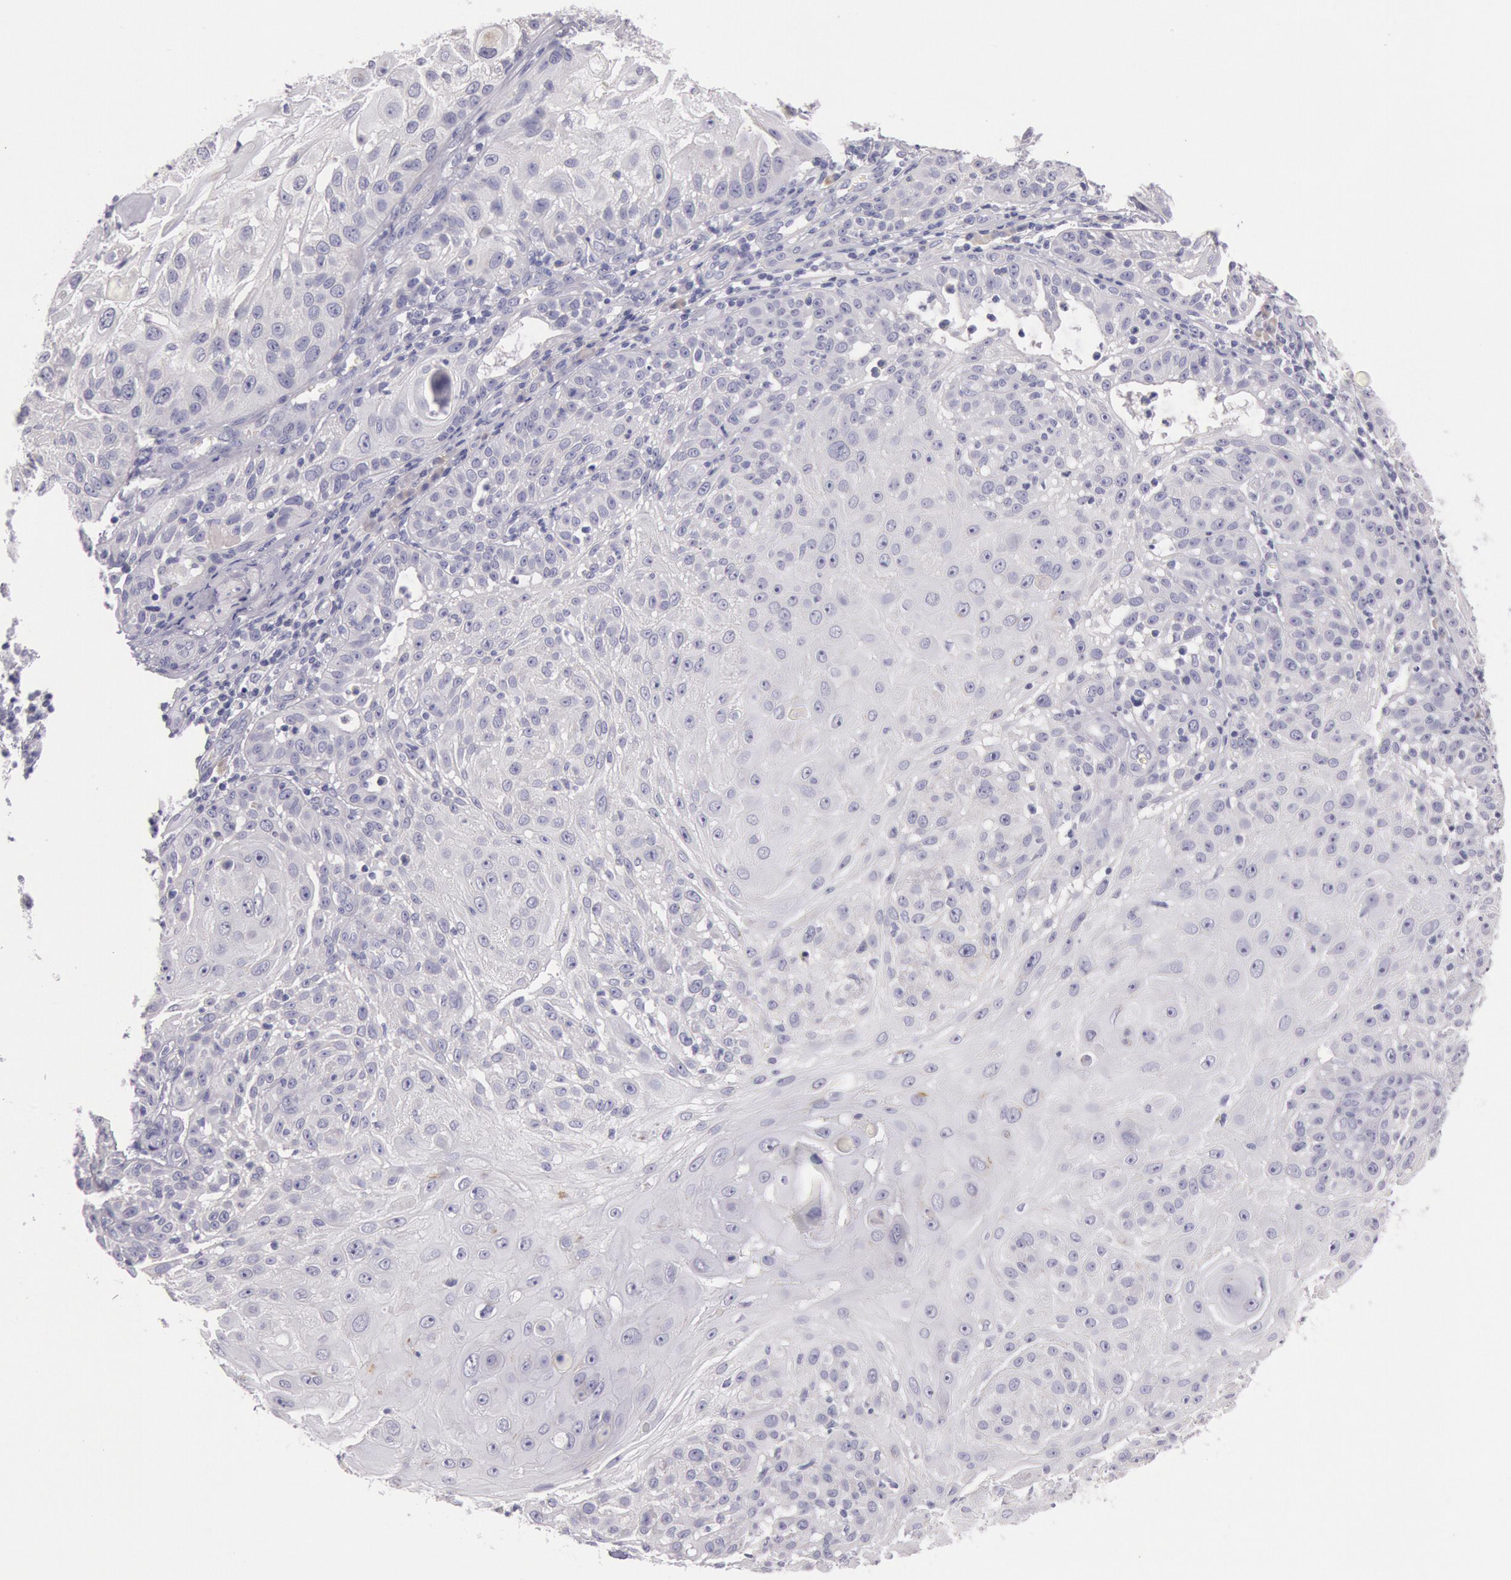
{"staining": {"intensity": "negative", "quantity": "none", "location": "none"}, "tissue": "skin cancer", "cell_type": "Tumor cells", "image_type": "cancer", "snomed": [{"axis": "morphology", "description": "Squamous cell carcinoma, NOS"}, {"axis": "topography", "description": "Skin"}], "caption": "DAB (3,3'-diaminobenzidine) immunohistochemical staining of human squamous cell carcinoma (skin) exhibits no significant staining in tumor cells.", "gene": "EGFR", "patient": {"sex": "female", "age": 89}}